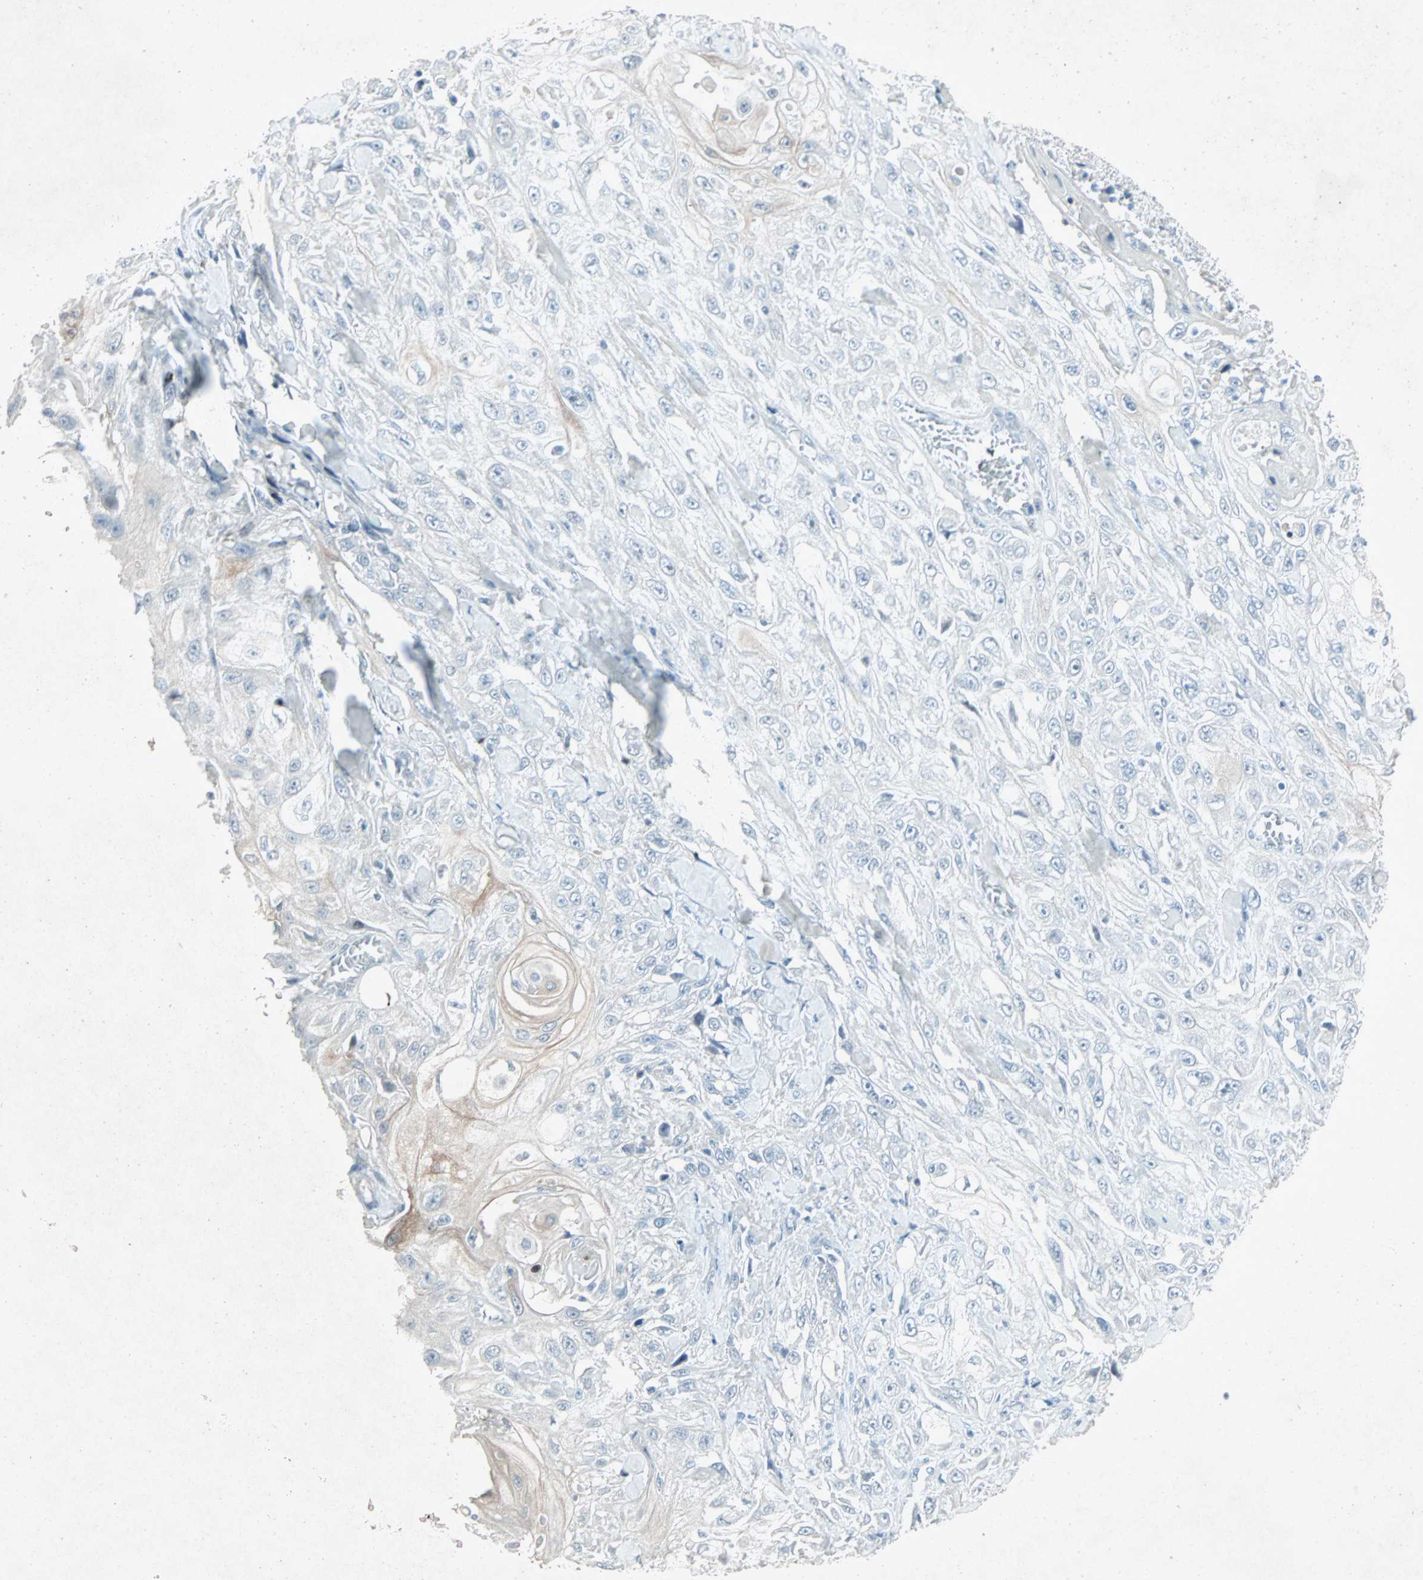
{"staining": {"intensity": "negative", "quantity": "none", "location": "none"}, "tissue": "skin cancer", "cell_type": "Tumor cells", "image_type": "cancer", "snomed": [{"axis": "morphology", "description": "Squamous cell carcinoma, NOS"}, {"axis": "morphology", "description": "Squamous cell carcinoma, metastatic, NOS"}, {"axis": "topography", "description": "Skin"}, {"axis": "topography", "description": "Lymph node"}], "caption": "Tumor cells show no significant expression in skin cancer (metastatic squamous cell carcinoma). (Immunohistochemistry, brightfield microscopy, high magnification).", "gene": "LANCL3", "patient": {"sex": "male", "age": 75}}